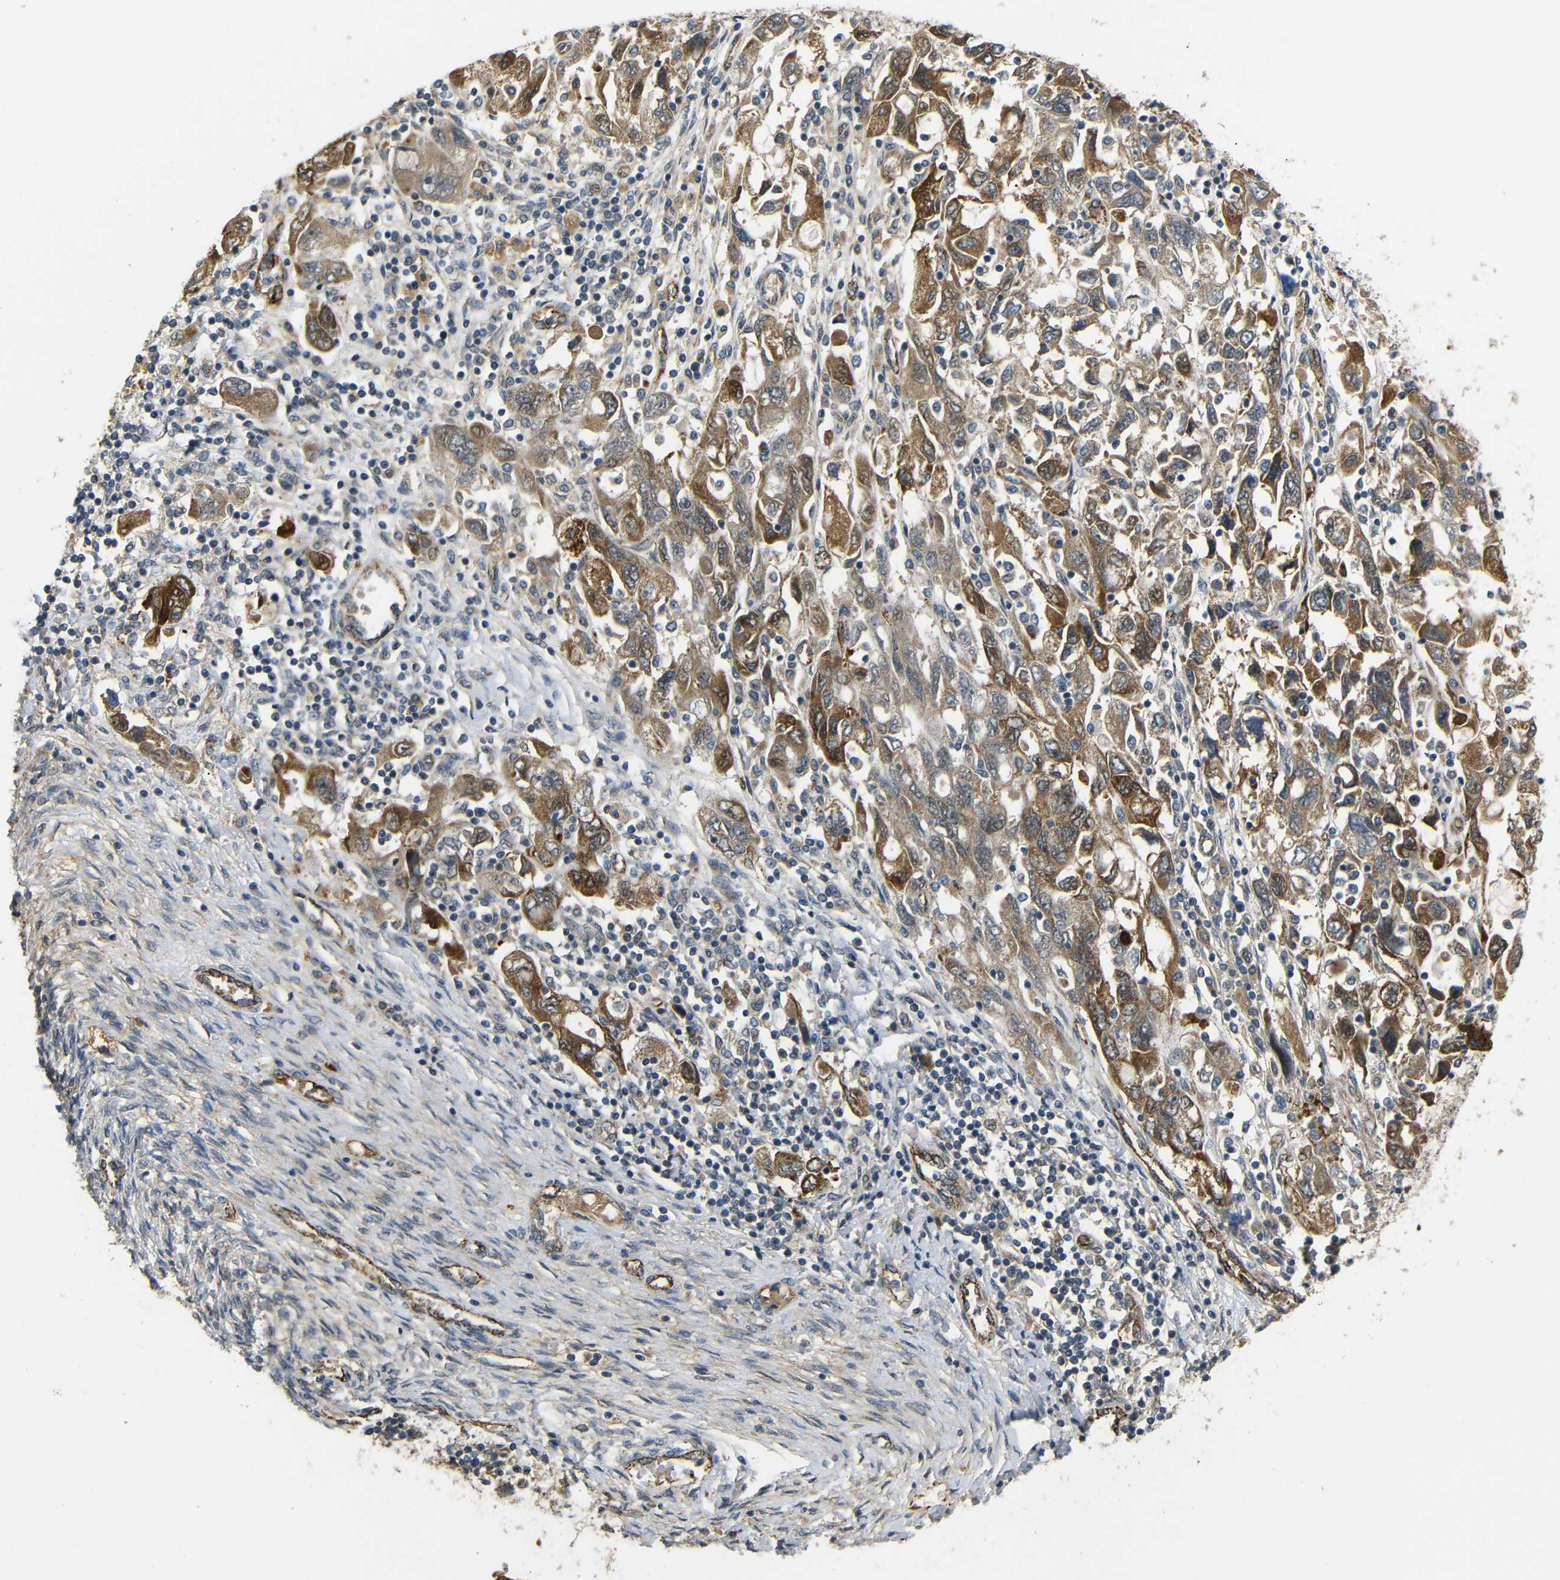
{"staining": {"intensity": "moderate", "quantity": ">75%", "location": "cytoplasmic/membranous"}, "tissue": "ovarian cancer", "cell_type": "Tumor cells", "image_type": "cancer", "snomed": [{"axis": "morphology", "description": "Carcinoma, NOS"}, {"axis": "morphology", "description": "Cystadenocarcinoma, serous, NOS"}, {"axis": "topography", "description": "Ovary"}], "caption": "Human carcinoma (ovarian) stained with a brown dye reveals moderate cytoplasmic/membranous positive expression in approximately >75% of tumor cells.", "gene": "ATP7A", "patient": {"sex": "female", "age": 69}}